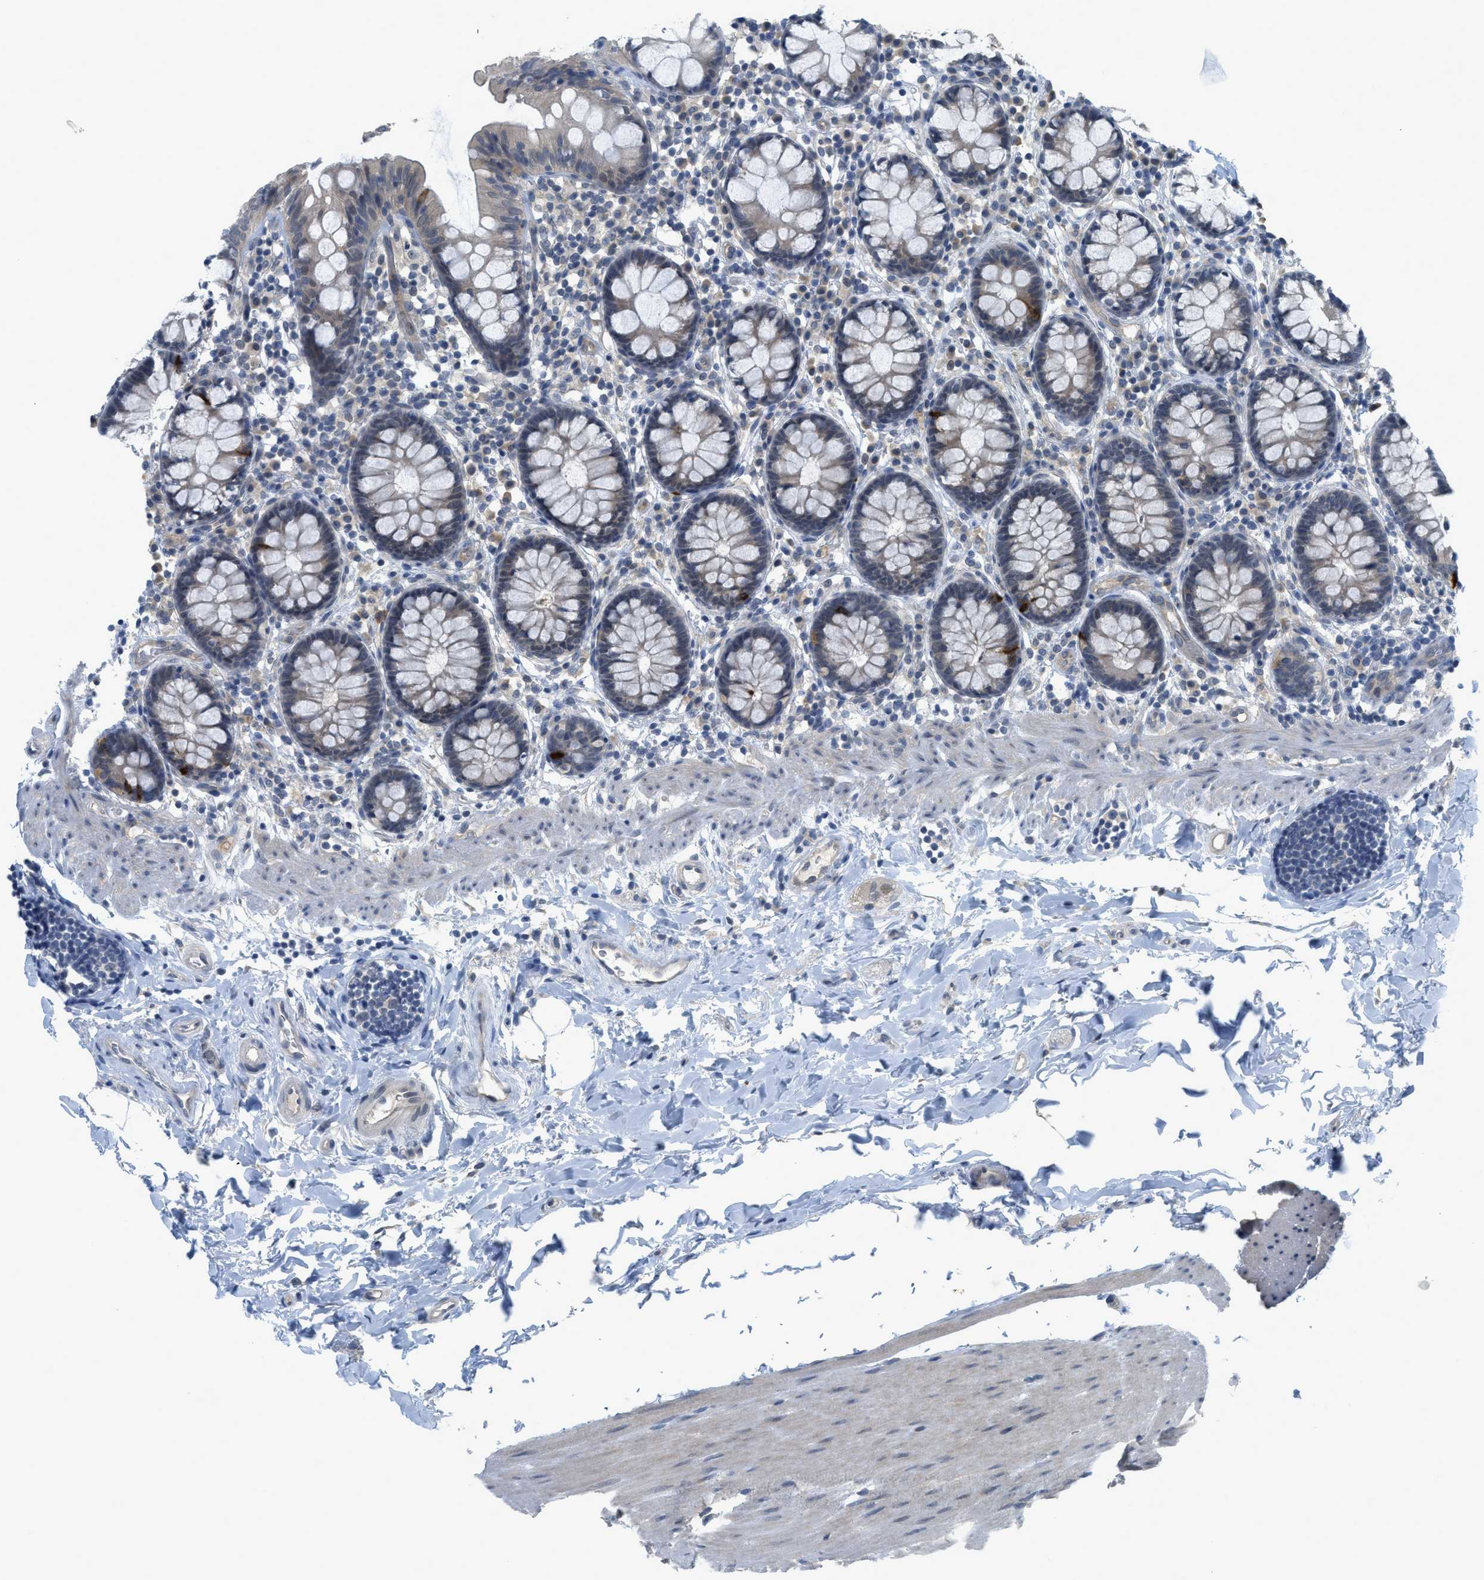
{"staining": {"intensity": "weak", "quantity": ">75%", "location": "cytoplasmic/membranous"}, "tissue": "colon", "cell_type": "Endothelial cells", "image_type": "normal", "snomed": [{"axis": "morphology", "description": "Normal tissue, NOS"}, {"axis": "topography", "description": "Colon"}], "caption": "Unremarkable colon shows weak cytoplasmic/membranous positivity in about >75% of endothelial cells.", "gene": "TNFAIP1", "patient": {"sex": "female", "age": 80}}